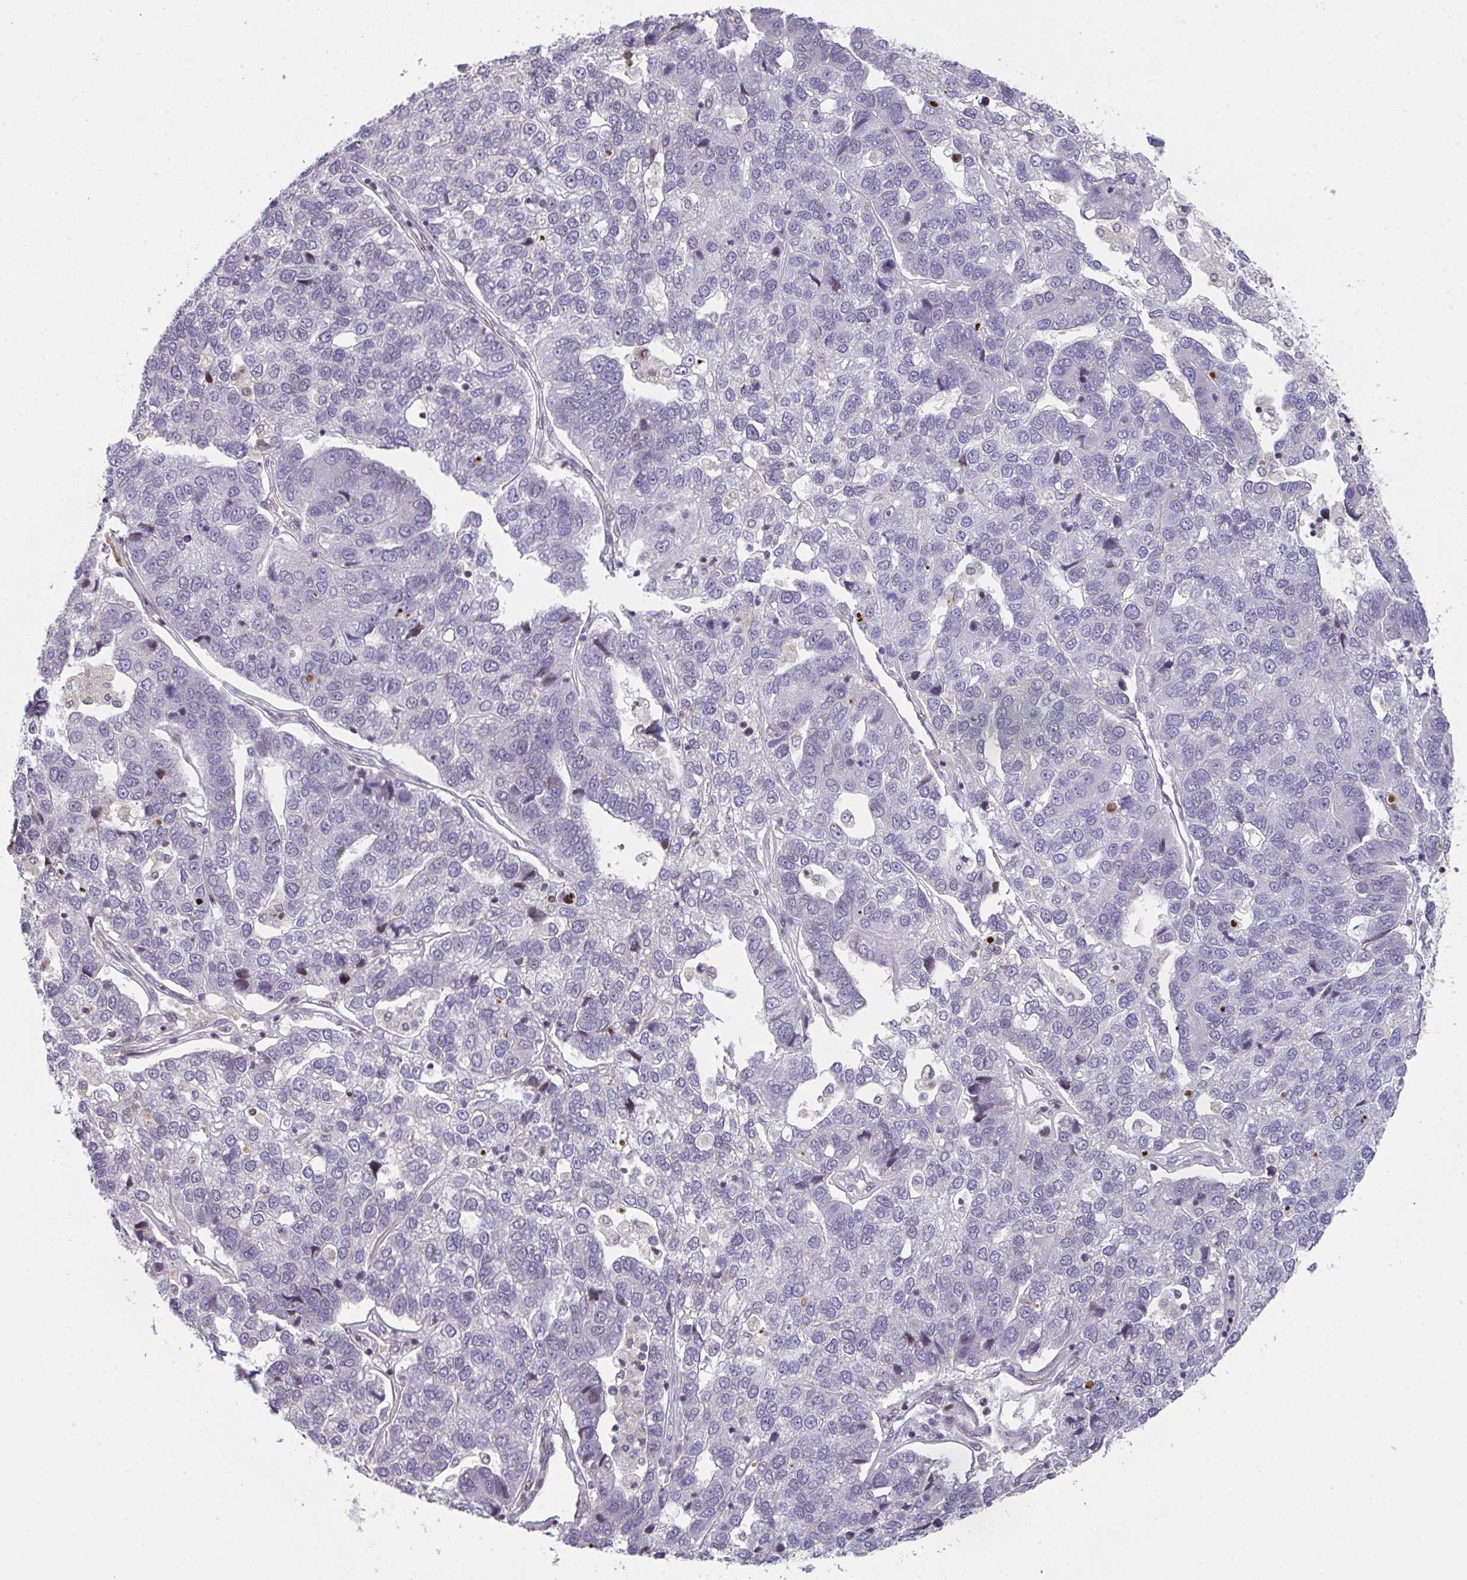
{"staining": {"intensity": "negative", "quantity": "none", "location": "none"}, "tissue": "pancreatic cancer", "cell_type": "Tumor cells", "image_type": "cancer", "snomed": [{"axis": "morphology", "description": "Adenocarcinoma, NOS"}, {"axis": "topography", "description": "Pancreas"}], "caption": "Tumor cells show no significant staining in pancreatic cancer. (Brightfield microscopy of DAB immunohistochemistry (IHC) at high magnification).", "gene": "PCDHB8", "patient": {"sex": "female", "age": 61}}